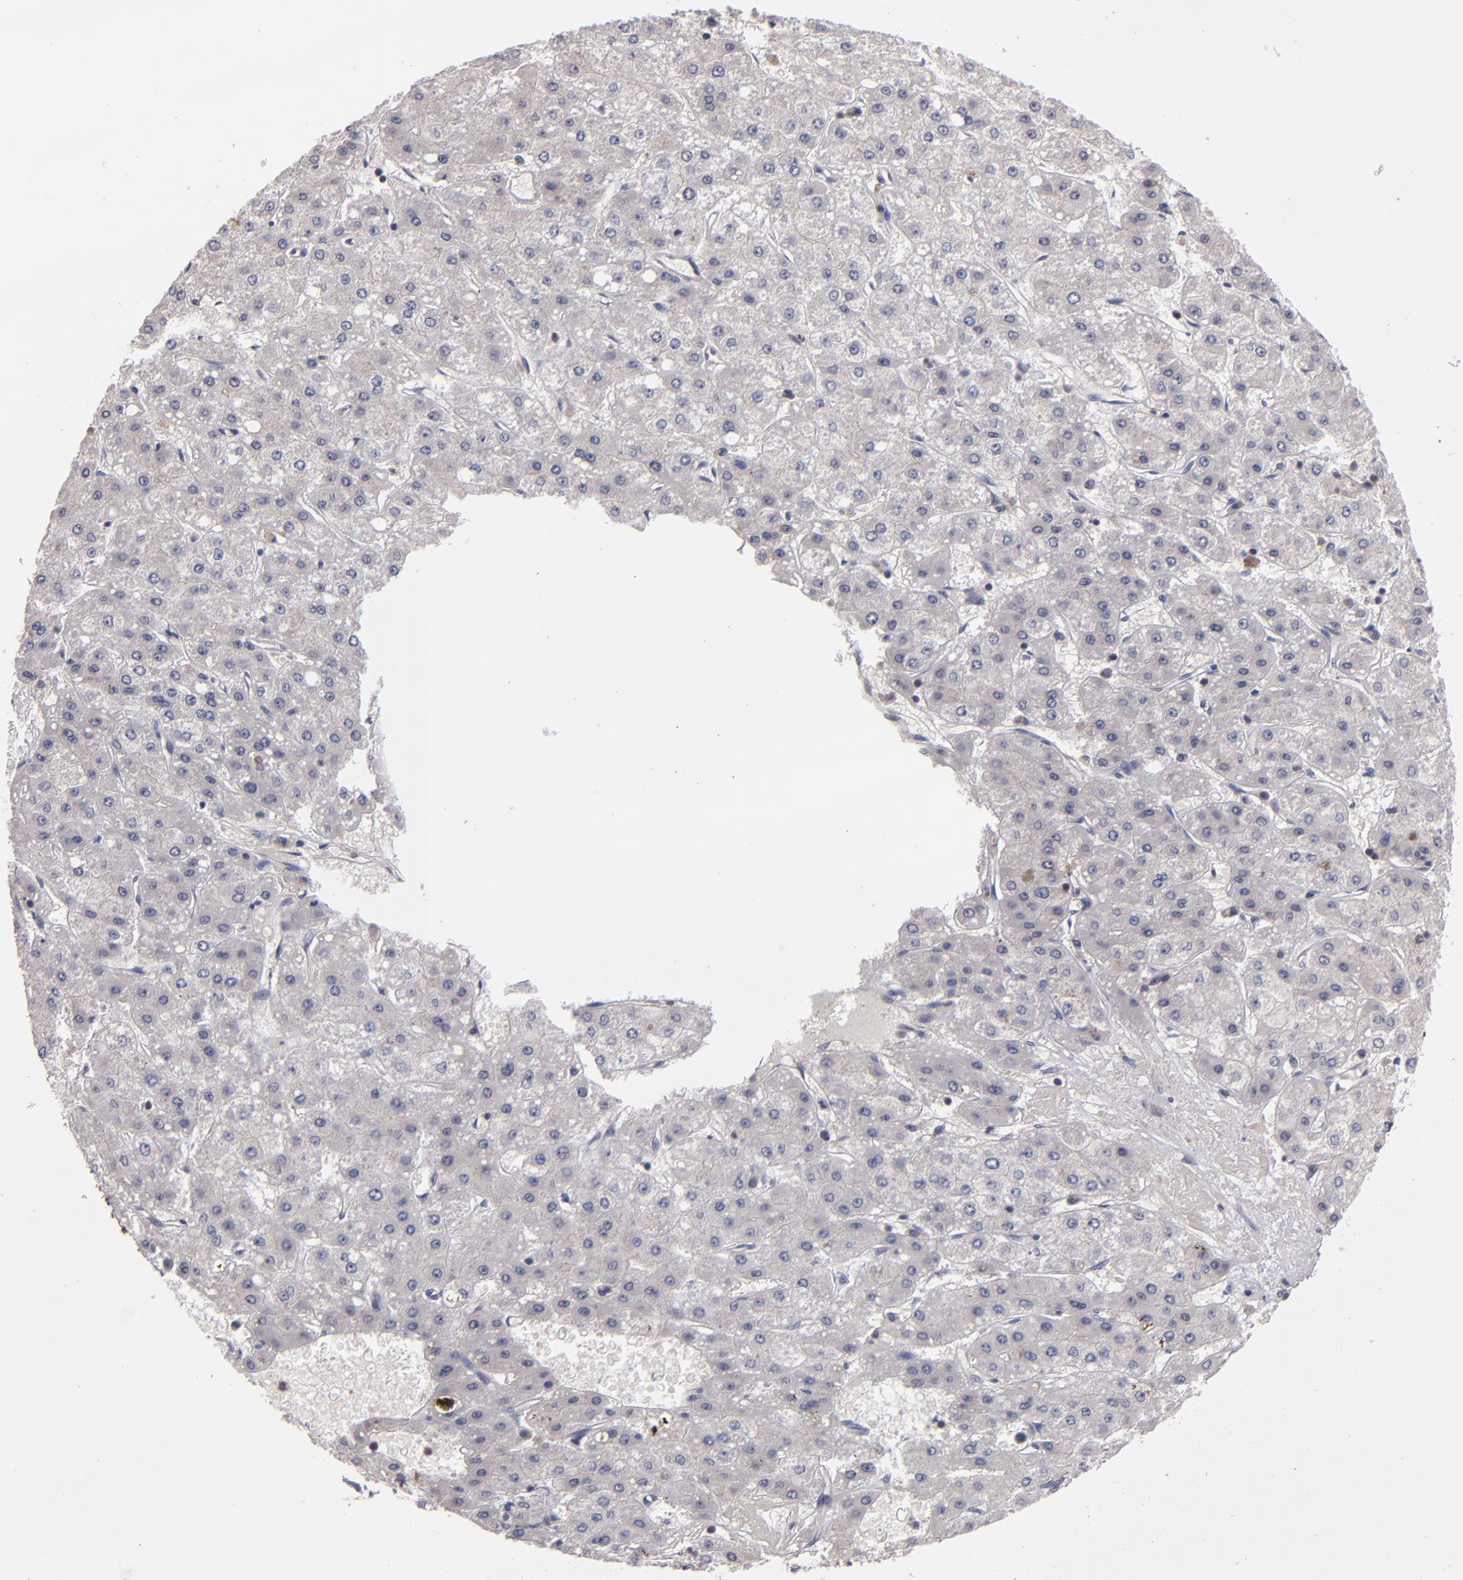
{"staining": {"intensity": "negative", "quantity": "none", "location": "none"}, "tissue": "liver cancer", "cell_type": "Tumor cells", "image_type": "cancer", "snomed": [{"axis": "morphology", "description": "Carcinoma, Hepatocellular, NOS"}, {"axis": "topography", "description": "Liver"}], "caption": "Immunohistochemistry image of liver cancer stained for a protein (brown), which demonstrates no staining in tumor cells.", "gene": "S100A1", "patient": {"sex": "female", "age": 52}}